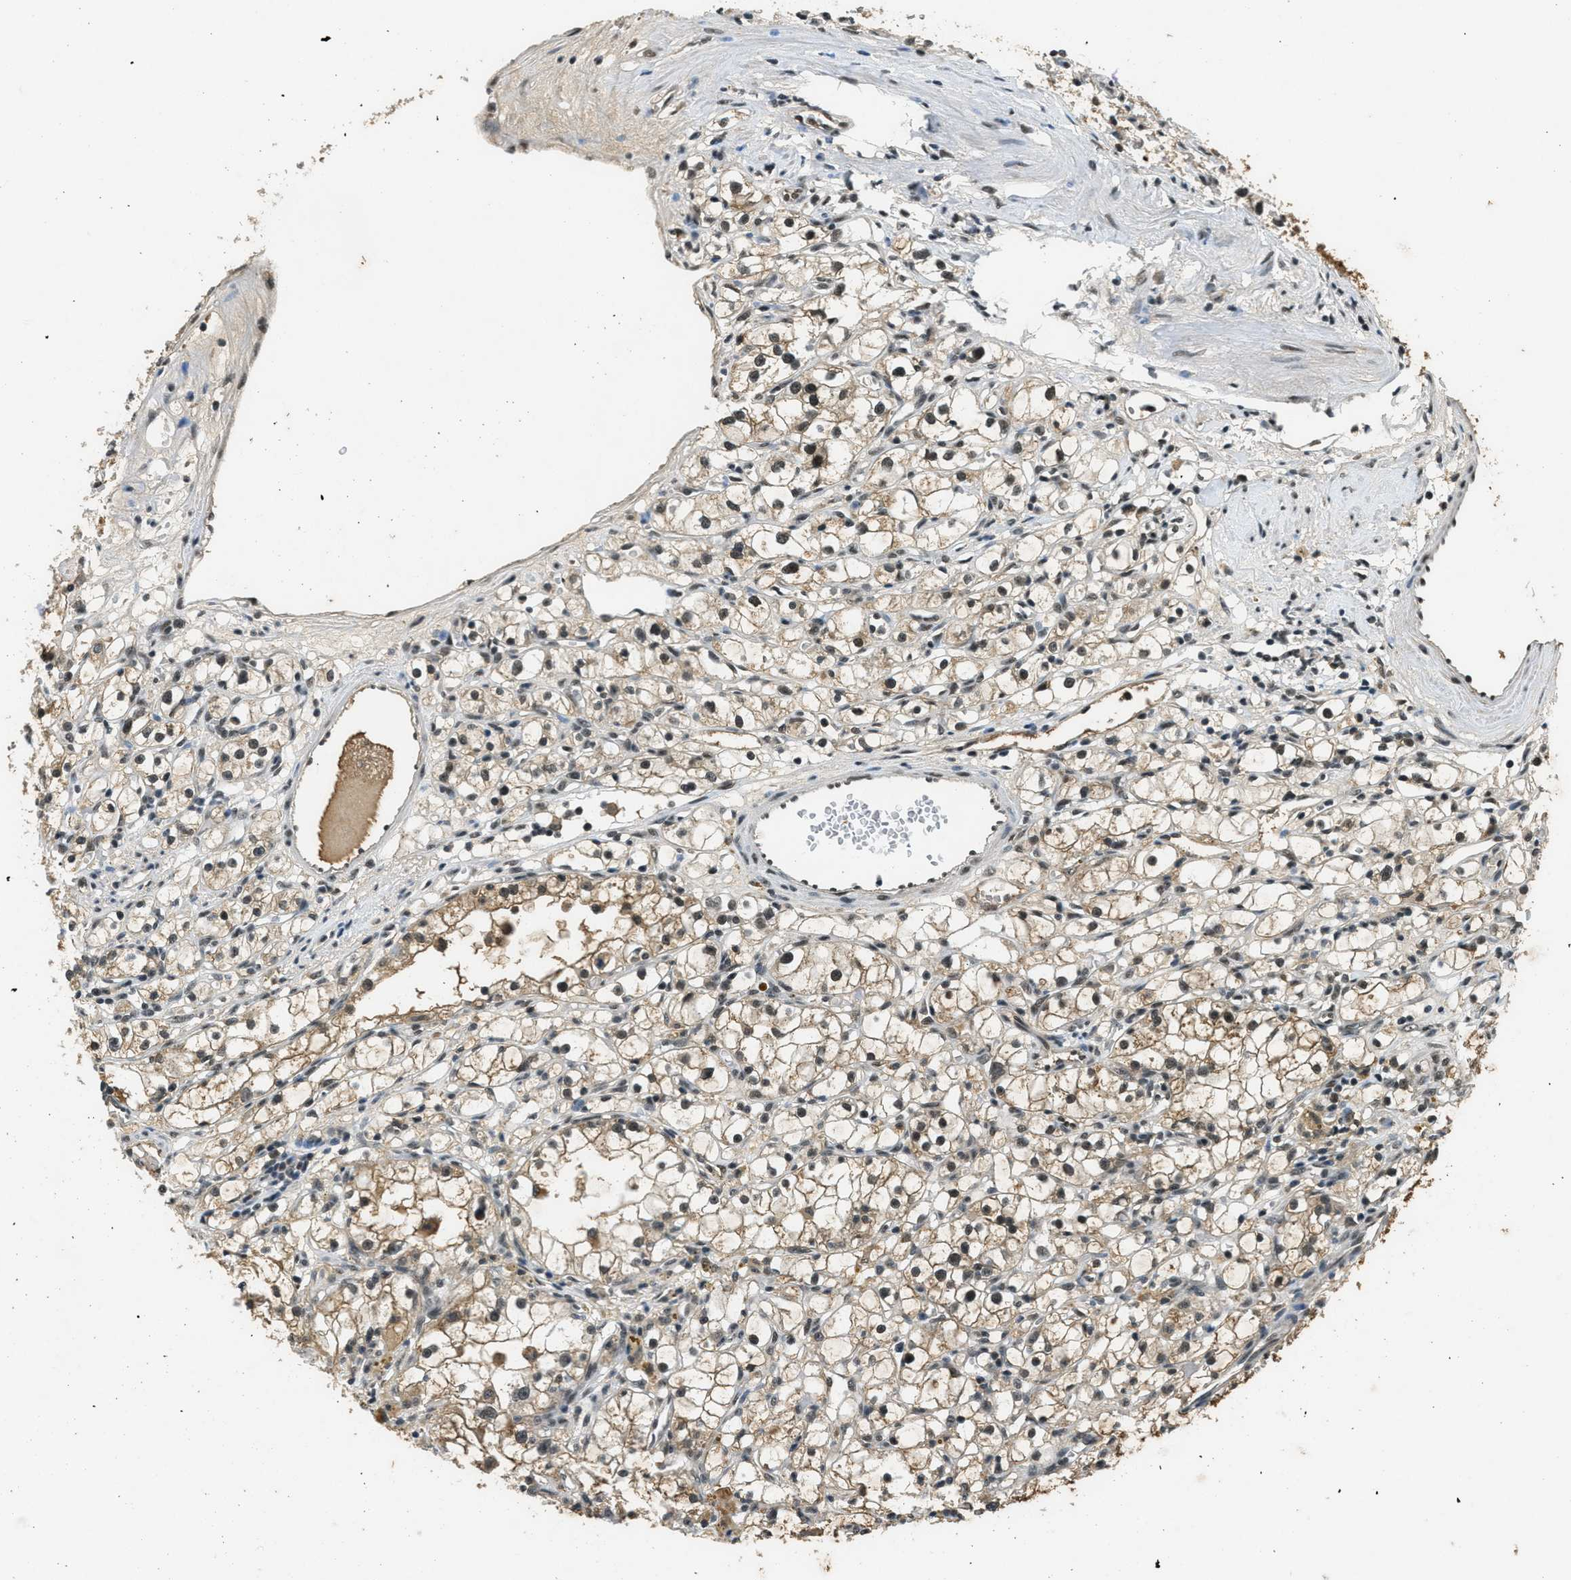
{"staining": {"intensity": "moderate", "quantity": "25%-75%", "location": "cytoplasmic/membranous,nuclear"}, "tissue": "renal cancer", "cell_type": "Tumor cells", "image_type": "cancer", "snomed": [{"axis": "morphology", "description": "Adenocarcinoma, NOS"}, {"axis": "topography", "description": "Kidney"}], "caption": "High-power microscopy captured an immunohistochemistry micrograph of renal cancer (adenocarcinoma), revealing moderate cytoplasmic/membranous and nuclear staining in approximately 25%-75% of tumor cells. (DAB (3,3'-diaminobenzidine) IHC with brightfield microscopy, high magnification).", "gene": "ZNF148", "patient": {"sex": "male", "age": 56}}